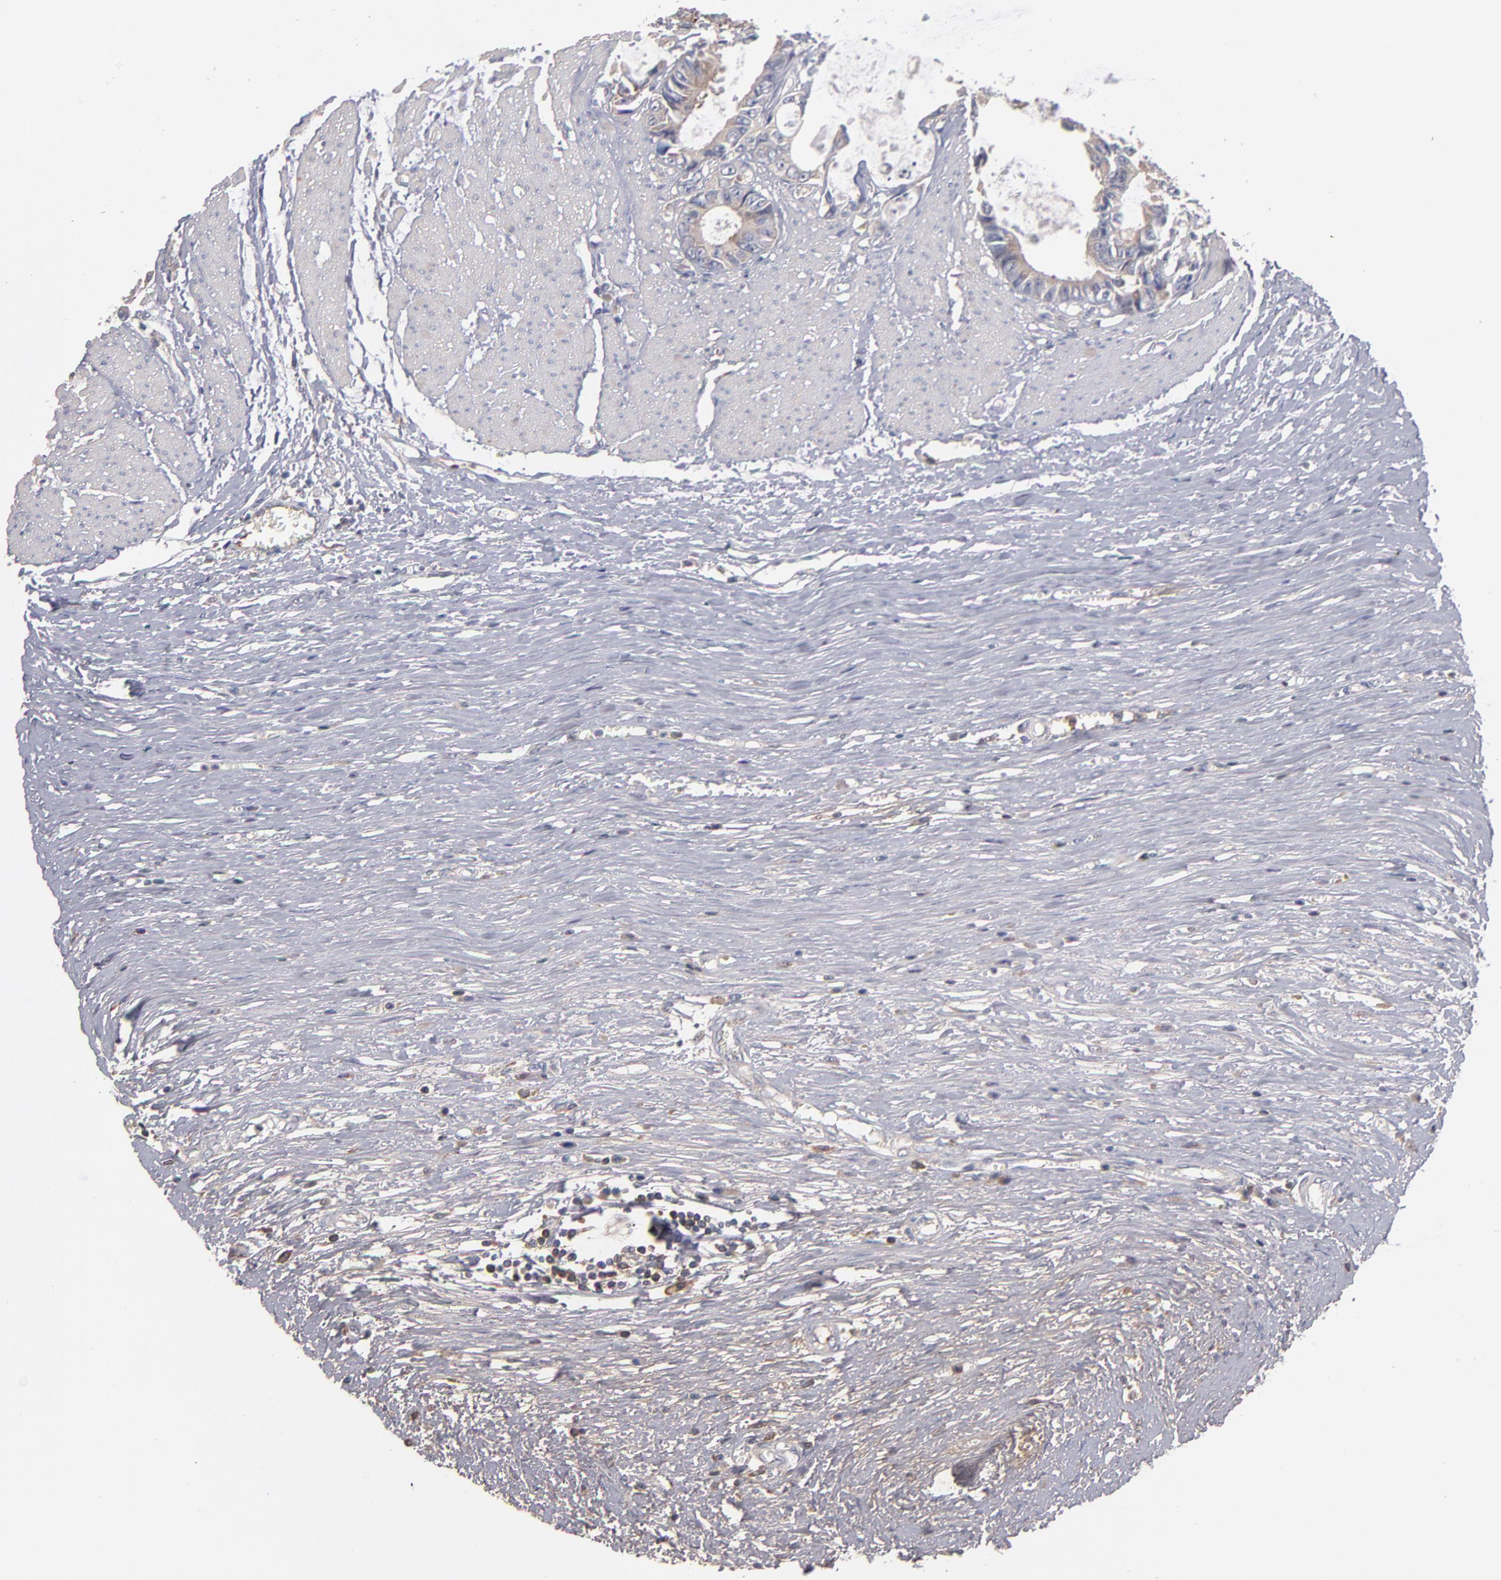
{"staining": {"intensity": "moderate", "quantity": ">75%", "location": "cytoplasmic/membranous"}, "tissue": "colorectal cancer", "cell_type": "Tumor cells", "image_type": "cancer", "snomed": [{"axis": "morphology", "description": "Adenocarcinoma, NOS"}, {"axis": "topography", "description": "Rectum"}], "caption": "Colorectal cancer was stained to show a protein in brown. There is medium levels of moderate cytoplasmic/membranous expression in approximately >75% of tumor cells. The protein of interest is shown in brown color, while the nuclei are stained blue.", "gene": "DACT1", "patient": {"sex": "female", "age": 98}}